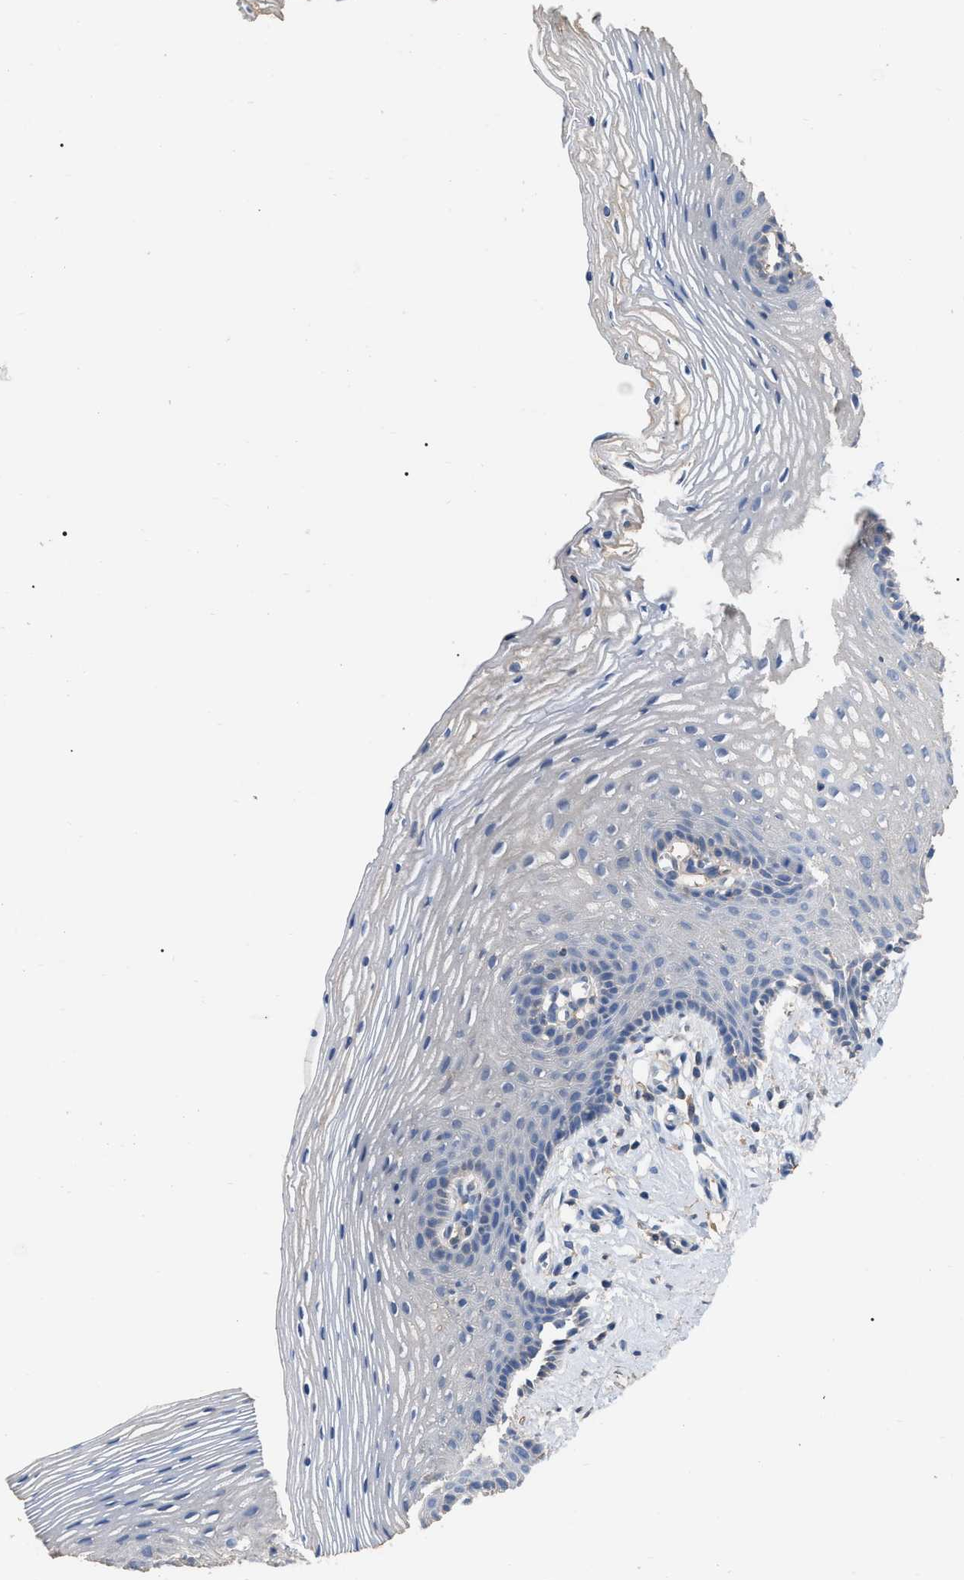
{"staining": {"intensity": "moderate", "quantity": "<25%", "location": "cytoplasmic/membranous"}, "tissue": "vagina", "cell_type": "Squamous epithelial cells", "image_type": "normal", "snomed": [{"axis": "morphology", "description": "Normal tissue, NOS"}, {"axis": "topography", "description": "Vagina"}], "caption": "This photomicrograph exhibits IHC staining of unremarkable vagina, with low moderate cytoplasmic/membranous expression in about <25% of squamous epithelial cells.", "gene": "GPR179", "patient": {"sex": "female", "age": 32}}